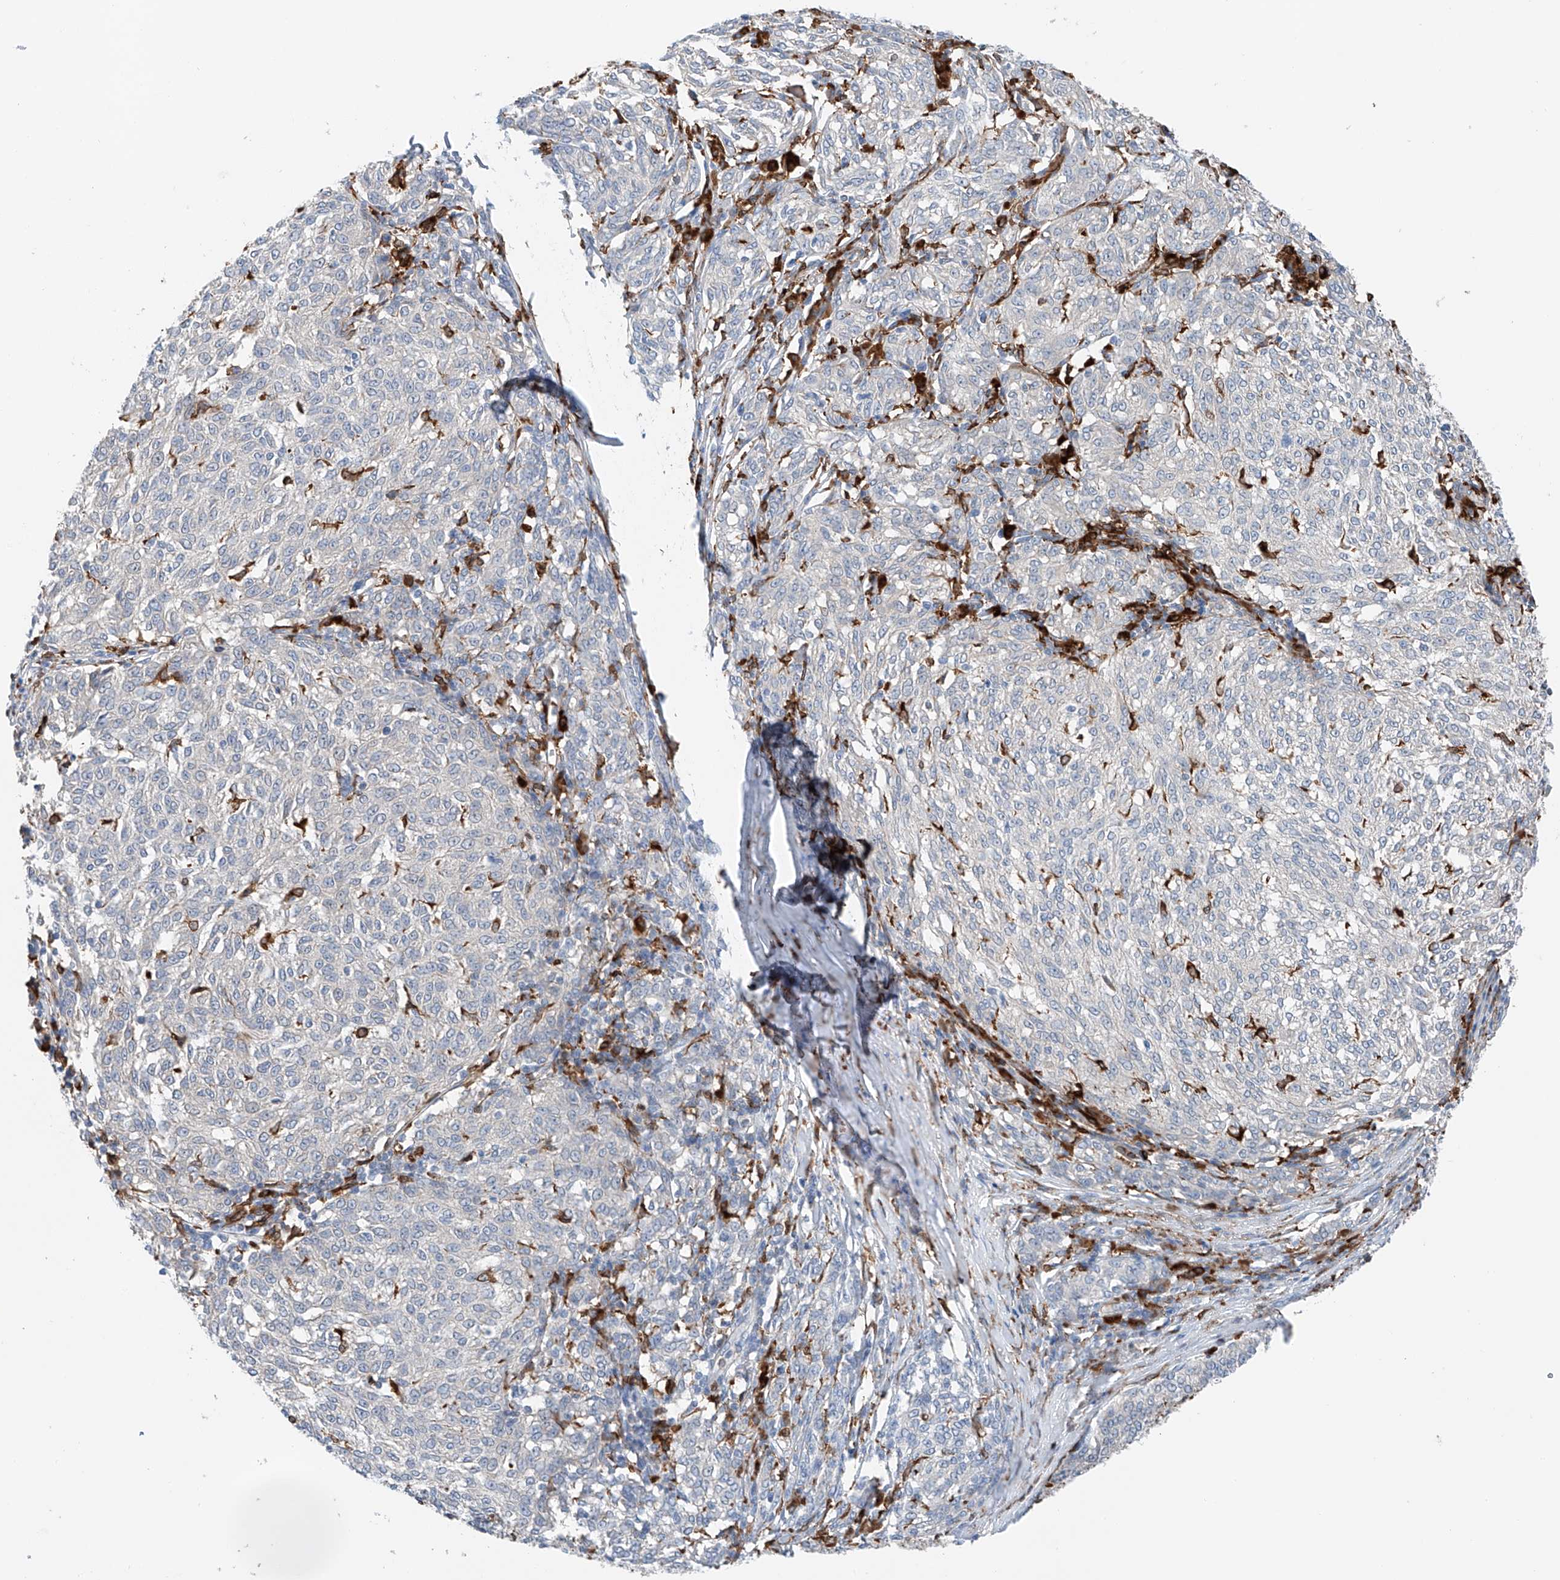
{"staining": {"intensity": "negative", "quantity": "none", "location": "none"}, "tissue": "melanoma", "cell_type": "Tumor cells", "image_type": "cancer", "snomed": [{"axis": "morphology", "description": "Malignant melanoma, NOS"}, {"axis": "topography", "description": "Skin"}], "caption": "Immunohistochemistry (IHC) photomicrograph of neoplastic tissue: human melanoma stained with DAB shows no significant protein positivity in tumor cells.", "gene": "TBXAS1", "patient": {"sex": "female", "age": 72}}